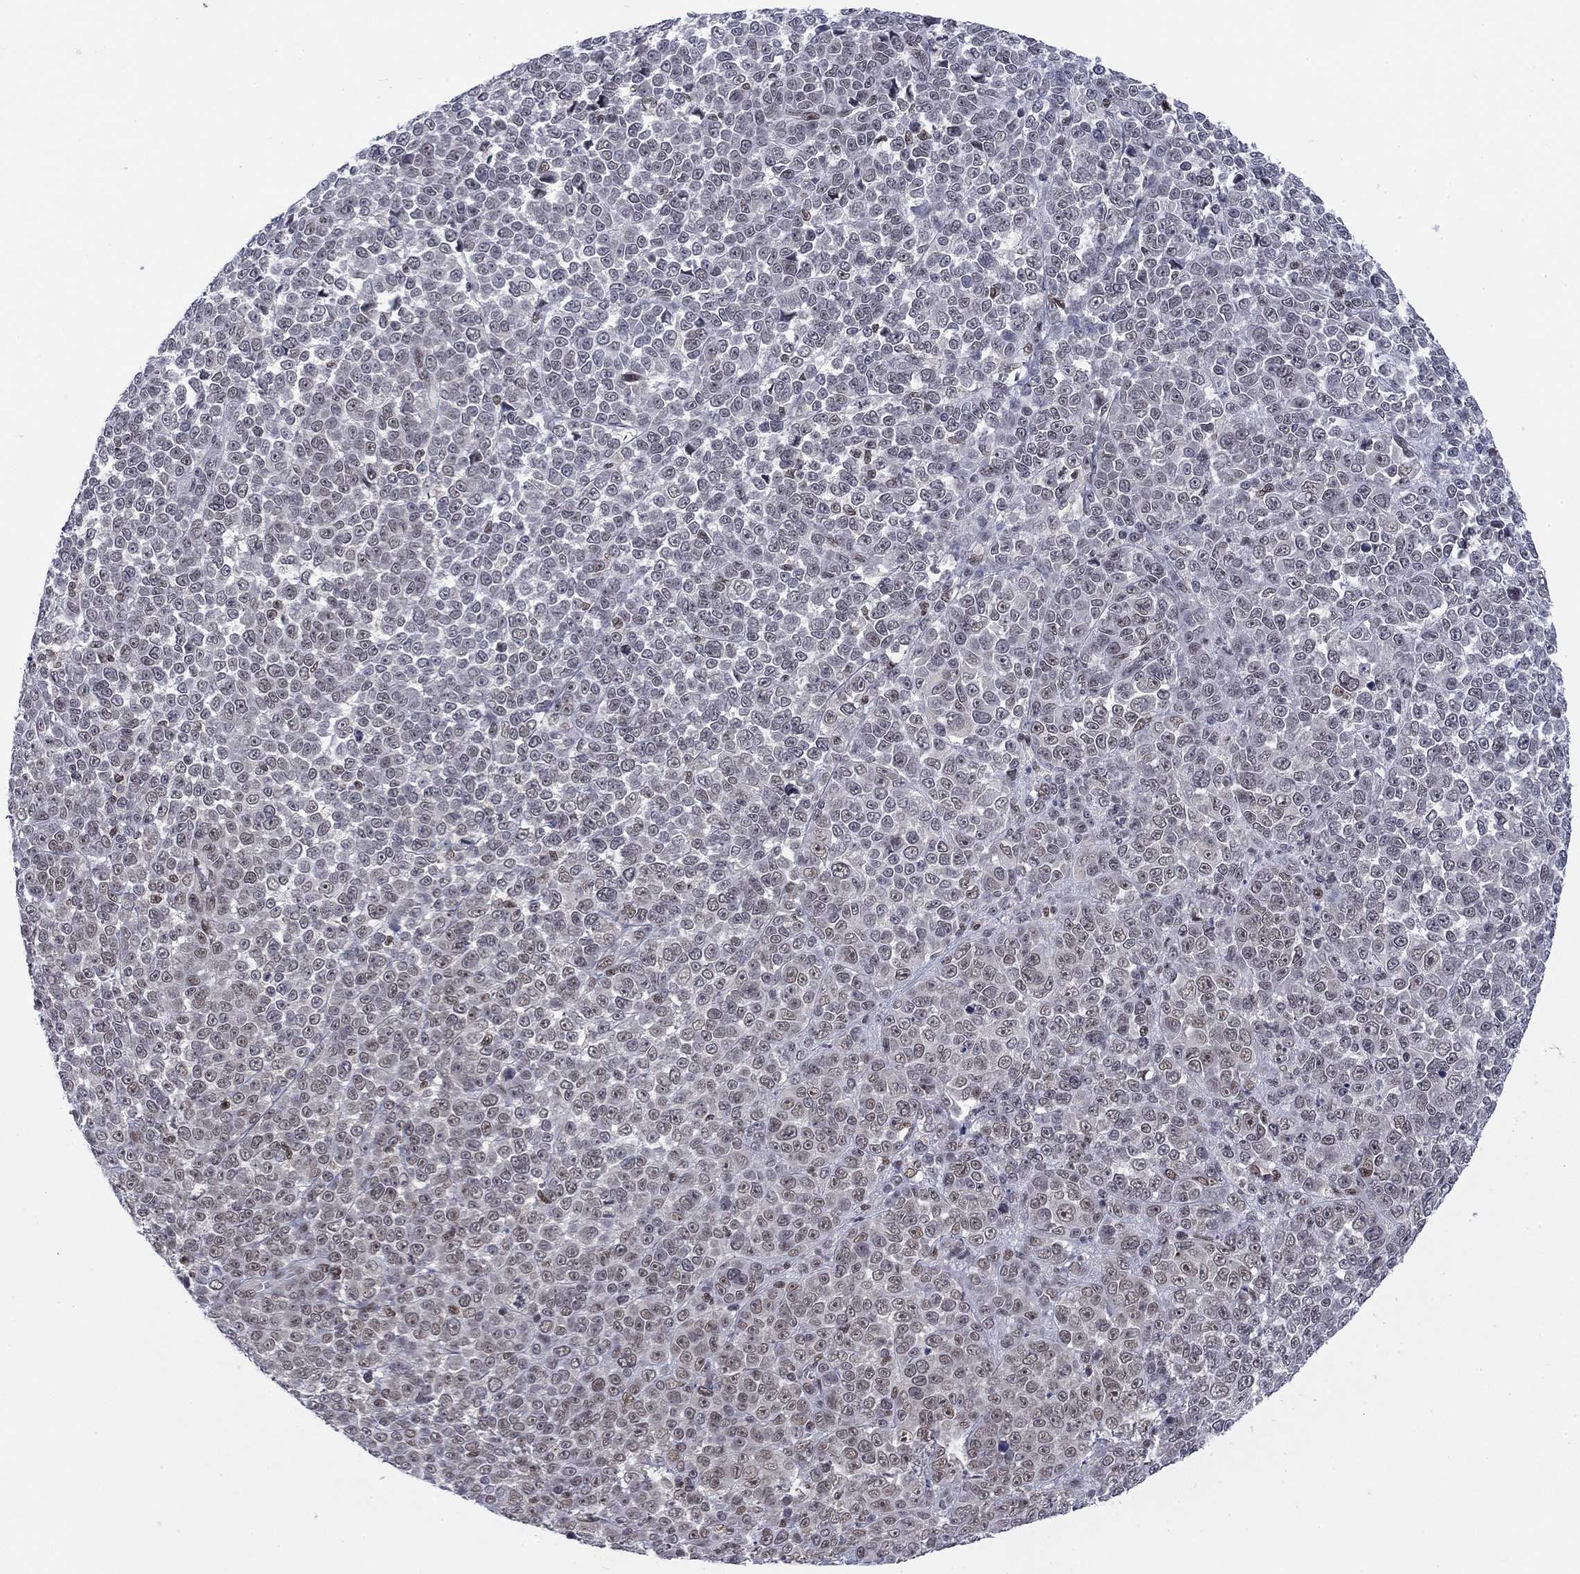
{"staining": {"intensity": "negative", "quantity": "none", "location": "none"}, "tissue": "melanoma", "cell_type": "Tumor cells", "image_type": "cancer", "snomed": [{"axis": "morphology", "description": "Malignant melanoma, NOS"}, {"axis": "topography", "description": "Skin"}], "caption": "Melanoma was stained to show a protein in brown. There is no significant positivity in tumor cells.", "gene": "FYTTD1", "patient": {"sex": "female", "age": 95}}